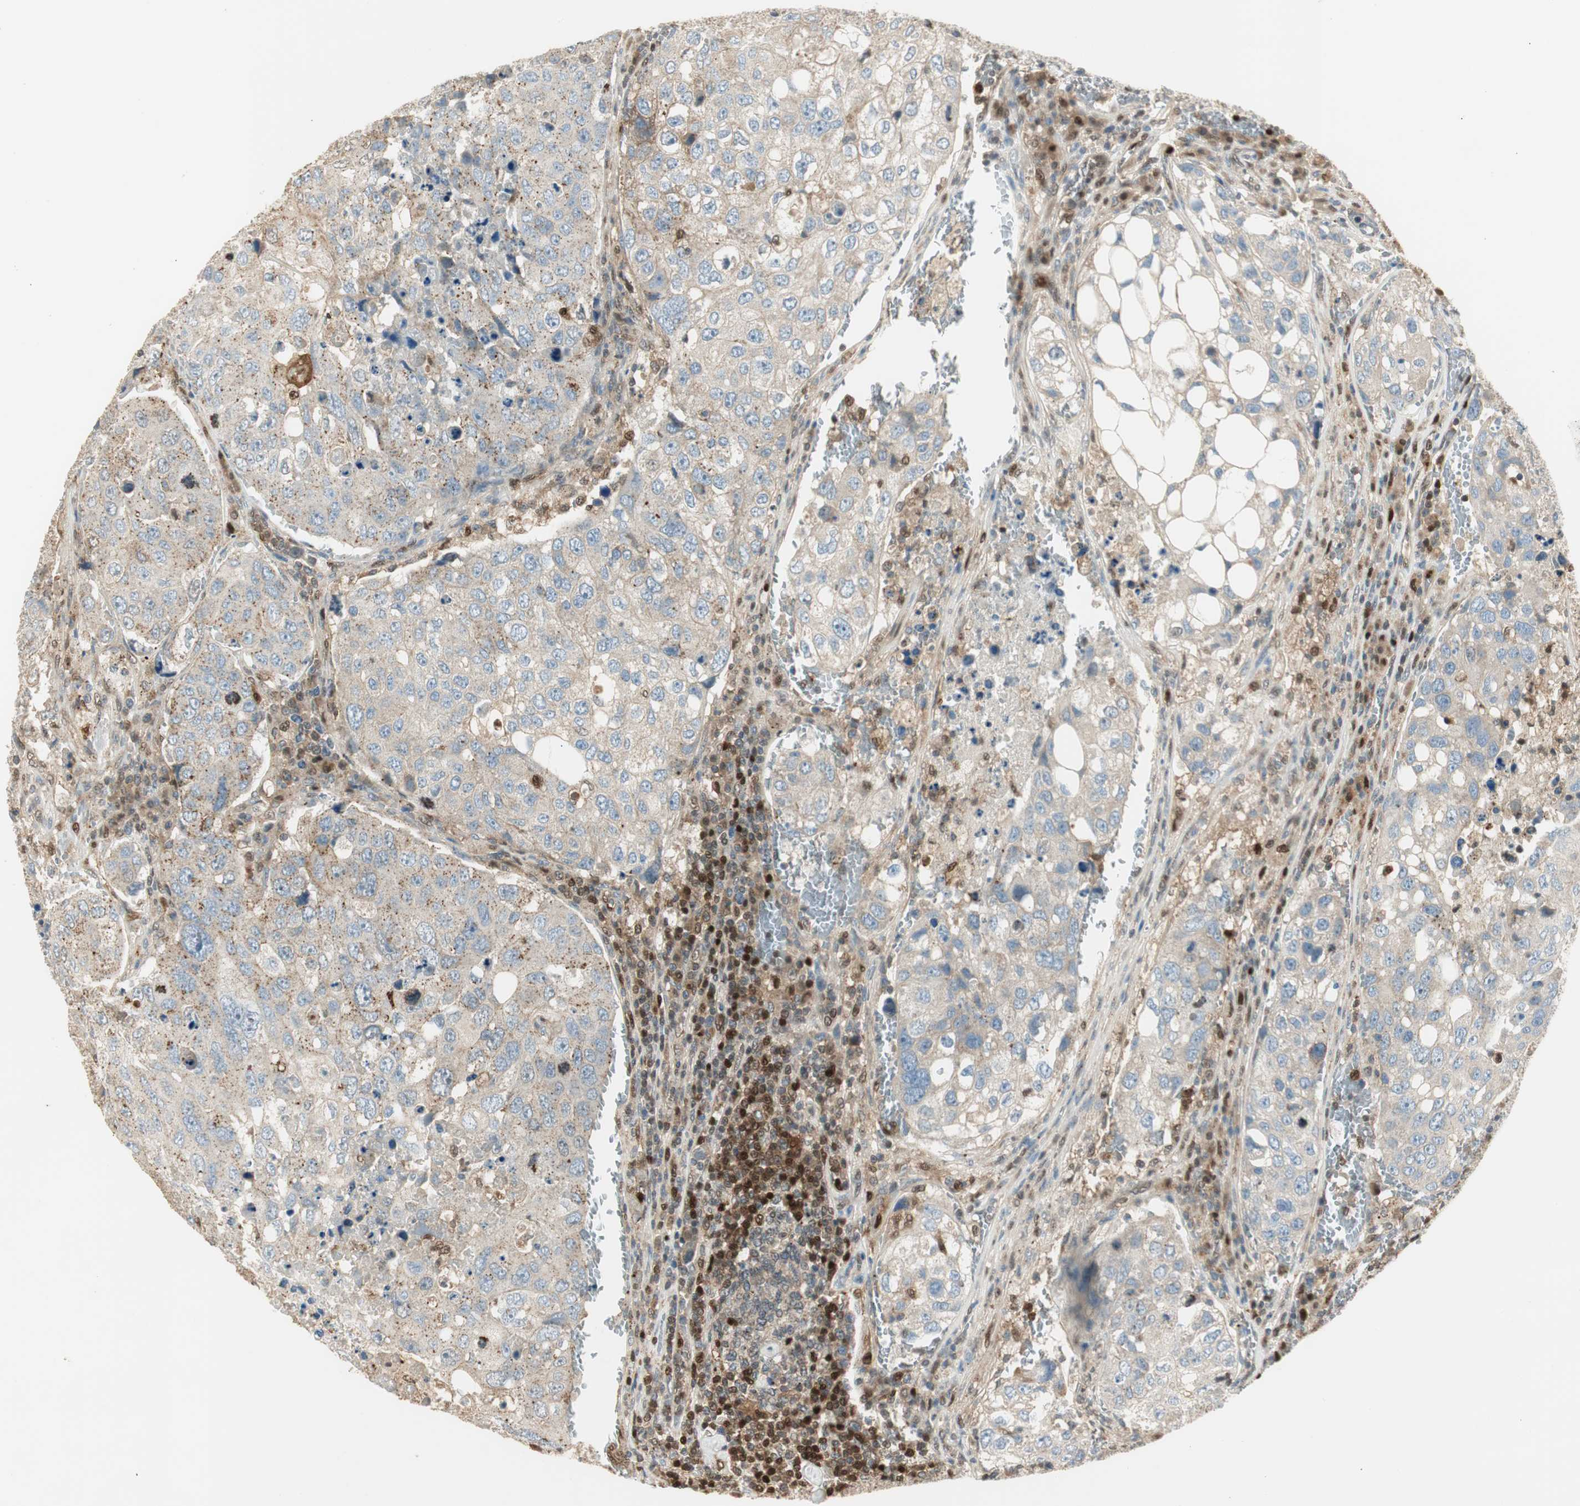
{"staining": {"intensity": "moderate", "quantity": "<25%", "location": "cytoplasmic/membranous"}, "tissue": "urothelial cancer", "cell_type": "Tumor cells", "image_type": "cancer", "snomed": [{"axis": "morphology", "description": "Urothelial carcinoma, High grade"}, {"axis": "topography", "description": "Lymph node"}, {"axis": "topography", "description": "Urinary bladder"}], "caption": "Immunohistochemical staining of urothelial cancer exhibits moderate cytoplasmic/membranous protein expression in about <25% of tumor cells.", "gene": "LTA4H", "patient": {"sex": "male", "age": 51}}